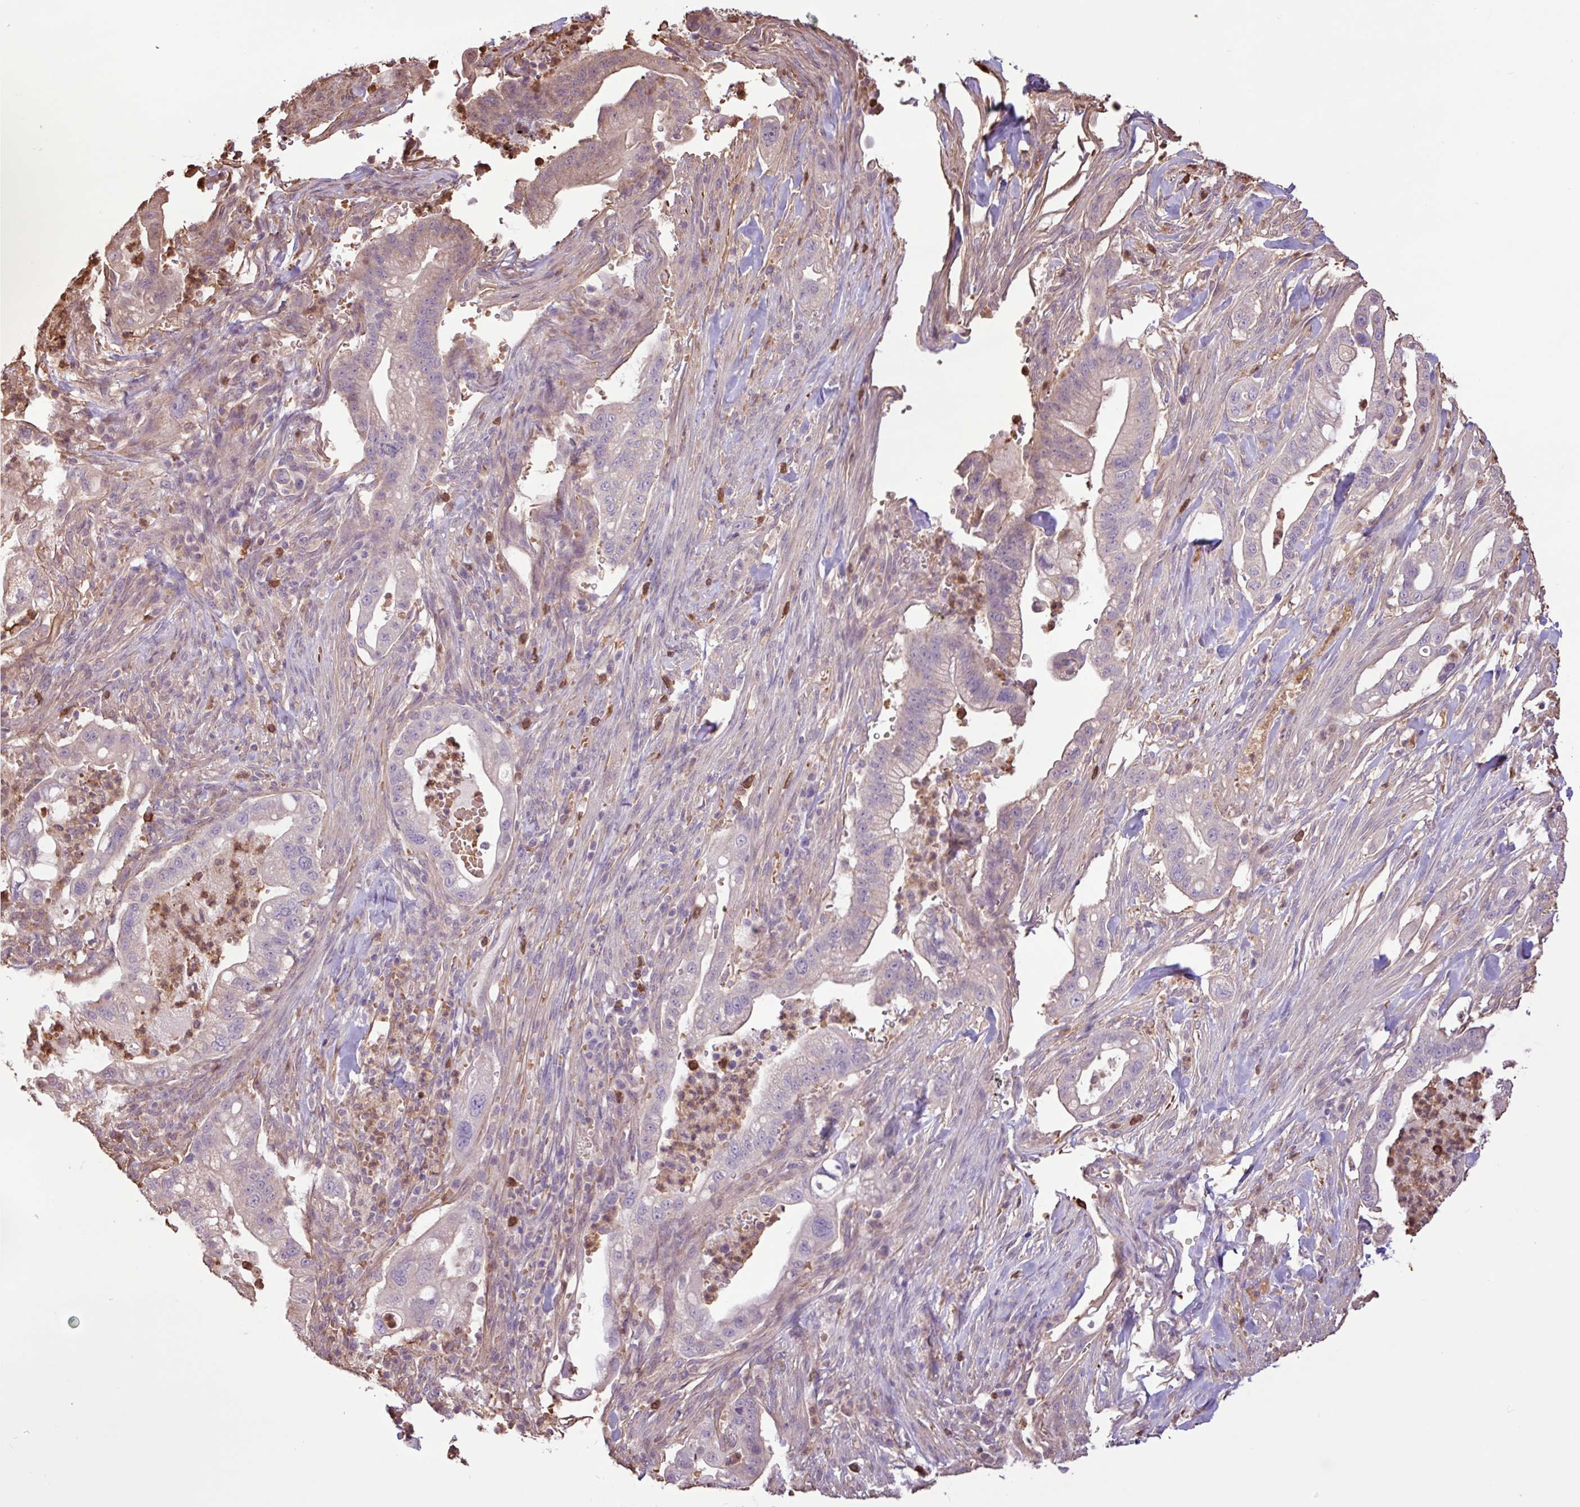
{"staining": {"intensity": "weak", "quantity": "<25%", "location": "cytoplasmic/membranous"}, "tissue": "pancreatic cancer", "cell_type": "Tumor cells", "image_type": "cancer", "snomed": [{"axis": "morphology", "description": "Adenocarcinoma, NOS"}, {"axis": "topography", "description": "Pancreas"}], "caption": "There is no significant staining in tumor cells of adenocarcinoma (pancreatic).", "gene": "CHST11", "patient": {"sex": "male", "age": 44}}